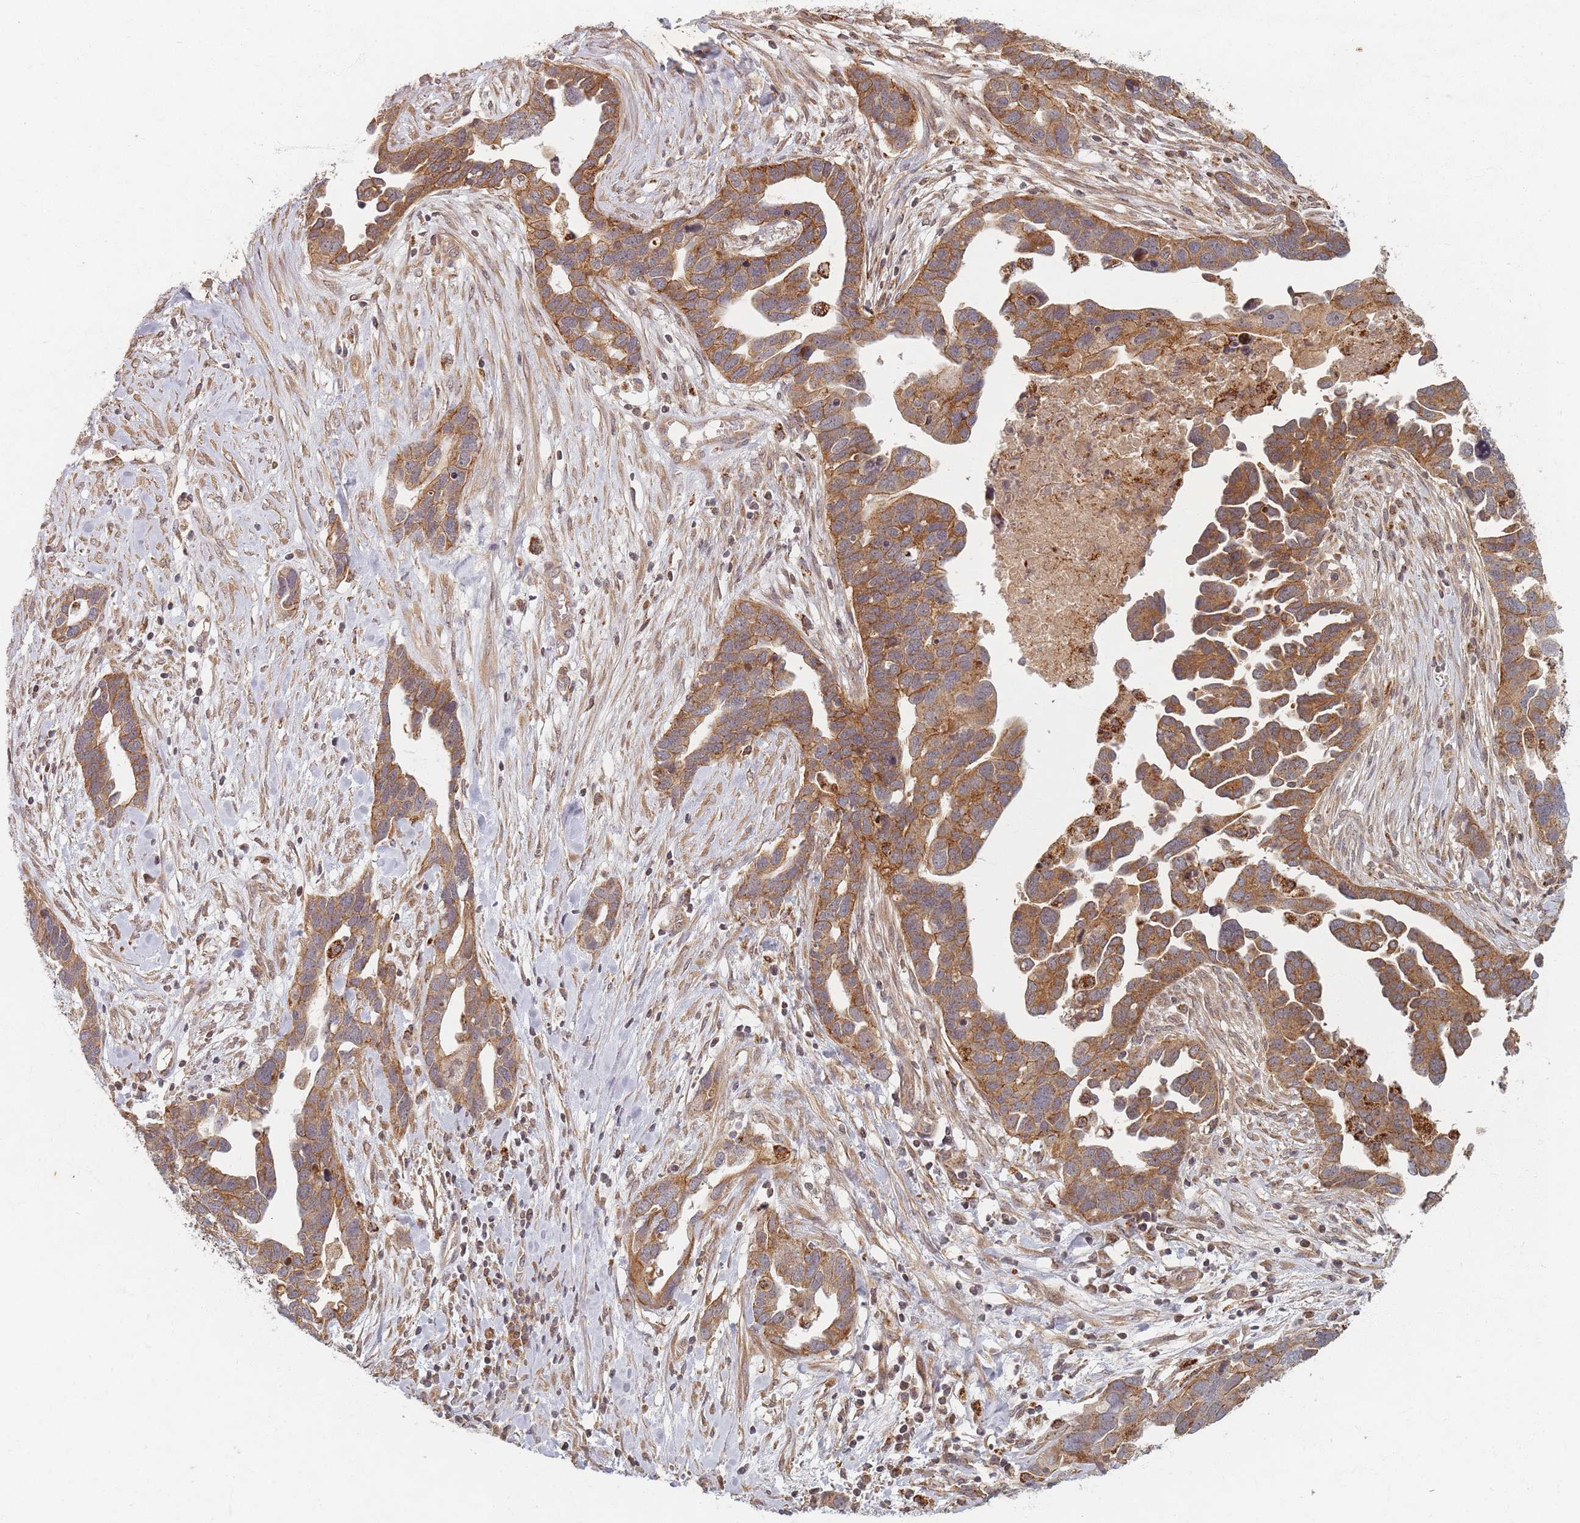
{"staining": {"intensity": "moderate", "quantity": ">75%", "location": "cytoplasmic/membranous"}, "tissue": "ovarian cancer", "cell_type": "Tumor cells", "image_type": "cancer", "snomed": [{"axis": "morphology", "description": "Cystadenocarcinoma, serous, NOS"}, {"axis": "topography", "description": "Ovary"}], "caption": "Immunohistochemical staining of human ovarian cancer shows medium levels of moderate cytoplasmic/membranous protein expression in approximately >75% of tumor cells. (DAB IHC, brown staining for protein, blue staining for nuclei).", "gene": "RADX", "patient": {"sex": "female", "age": 54}}